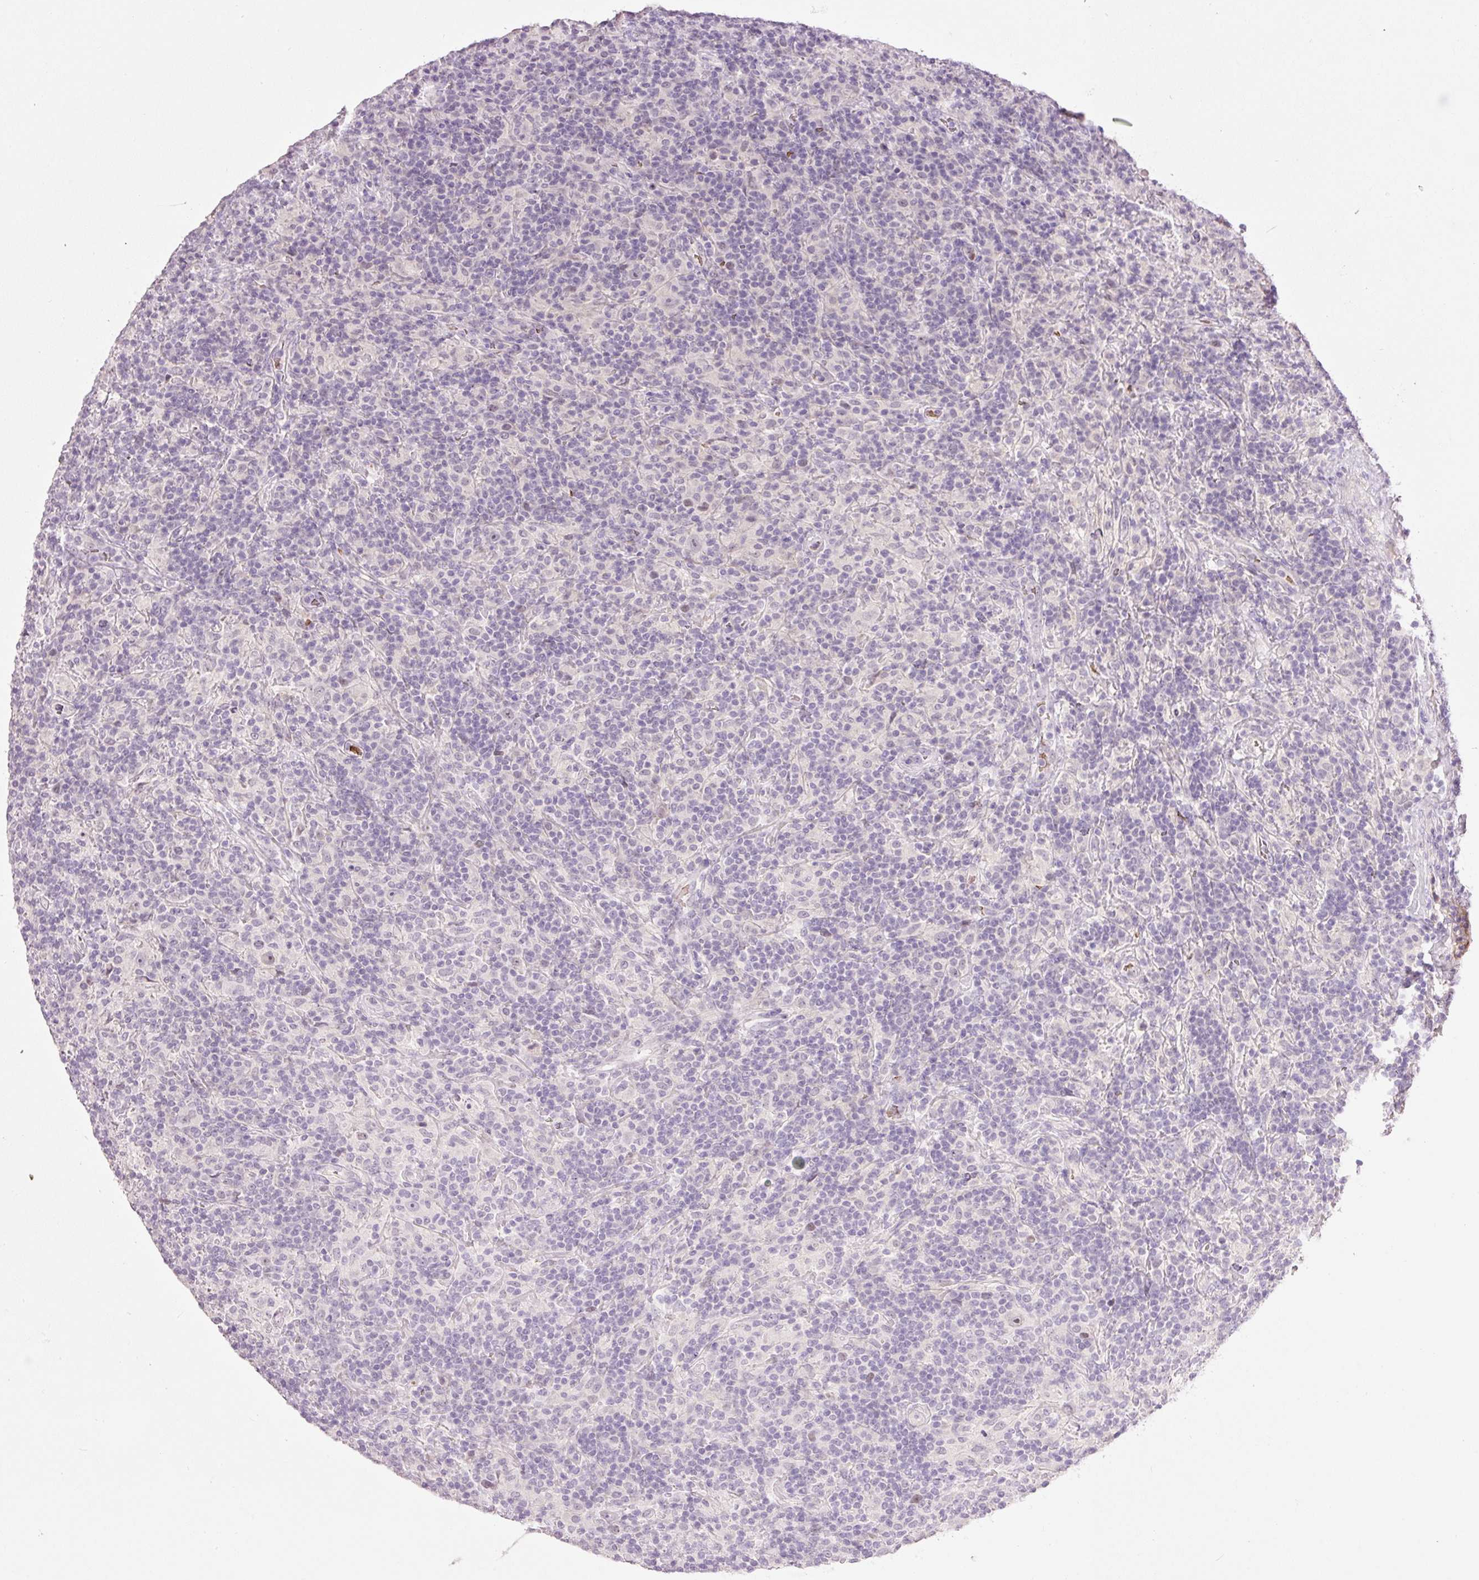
{"staining": {"intensity": "weak", "quantity": "<25%", "location": "nuclear"}, "tissue": "lymphoma", "cell_type": "Tumor cells", "image_type": "cancer", "snomed": [{"axis": "morphology", "description": "Hodgkin's disease, NOS"}, {"axis": "topography", "description": "Lymph node"}], "caption": "Immunohistochemistry (IHC) photomicrograph of Hodgkin's disease stained for a protein (brown), which exhibits no staining in tumor cells.", "gene": "LY6G6D", "patient": {"sex": "male", "age": 70}}